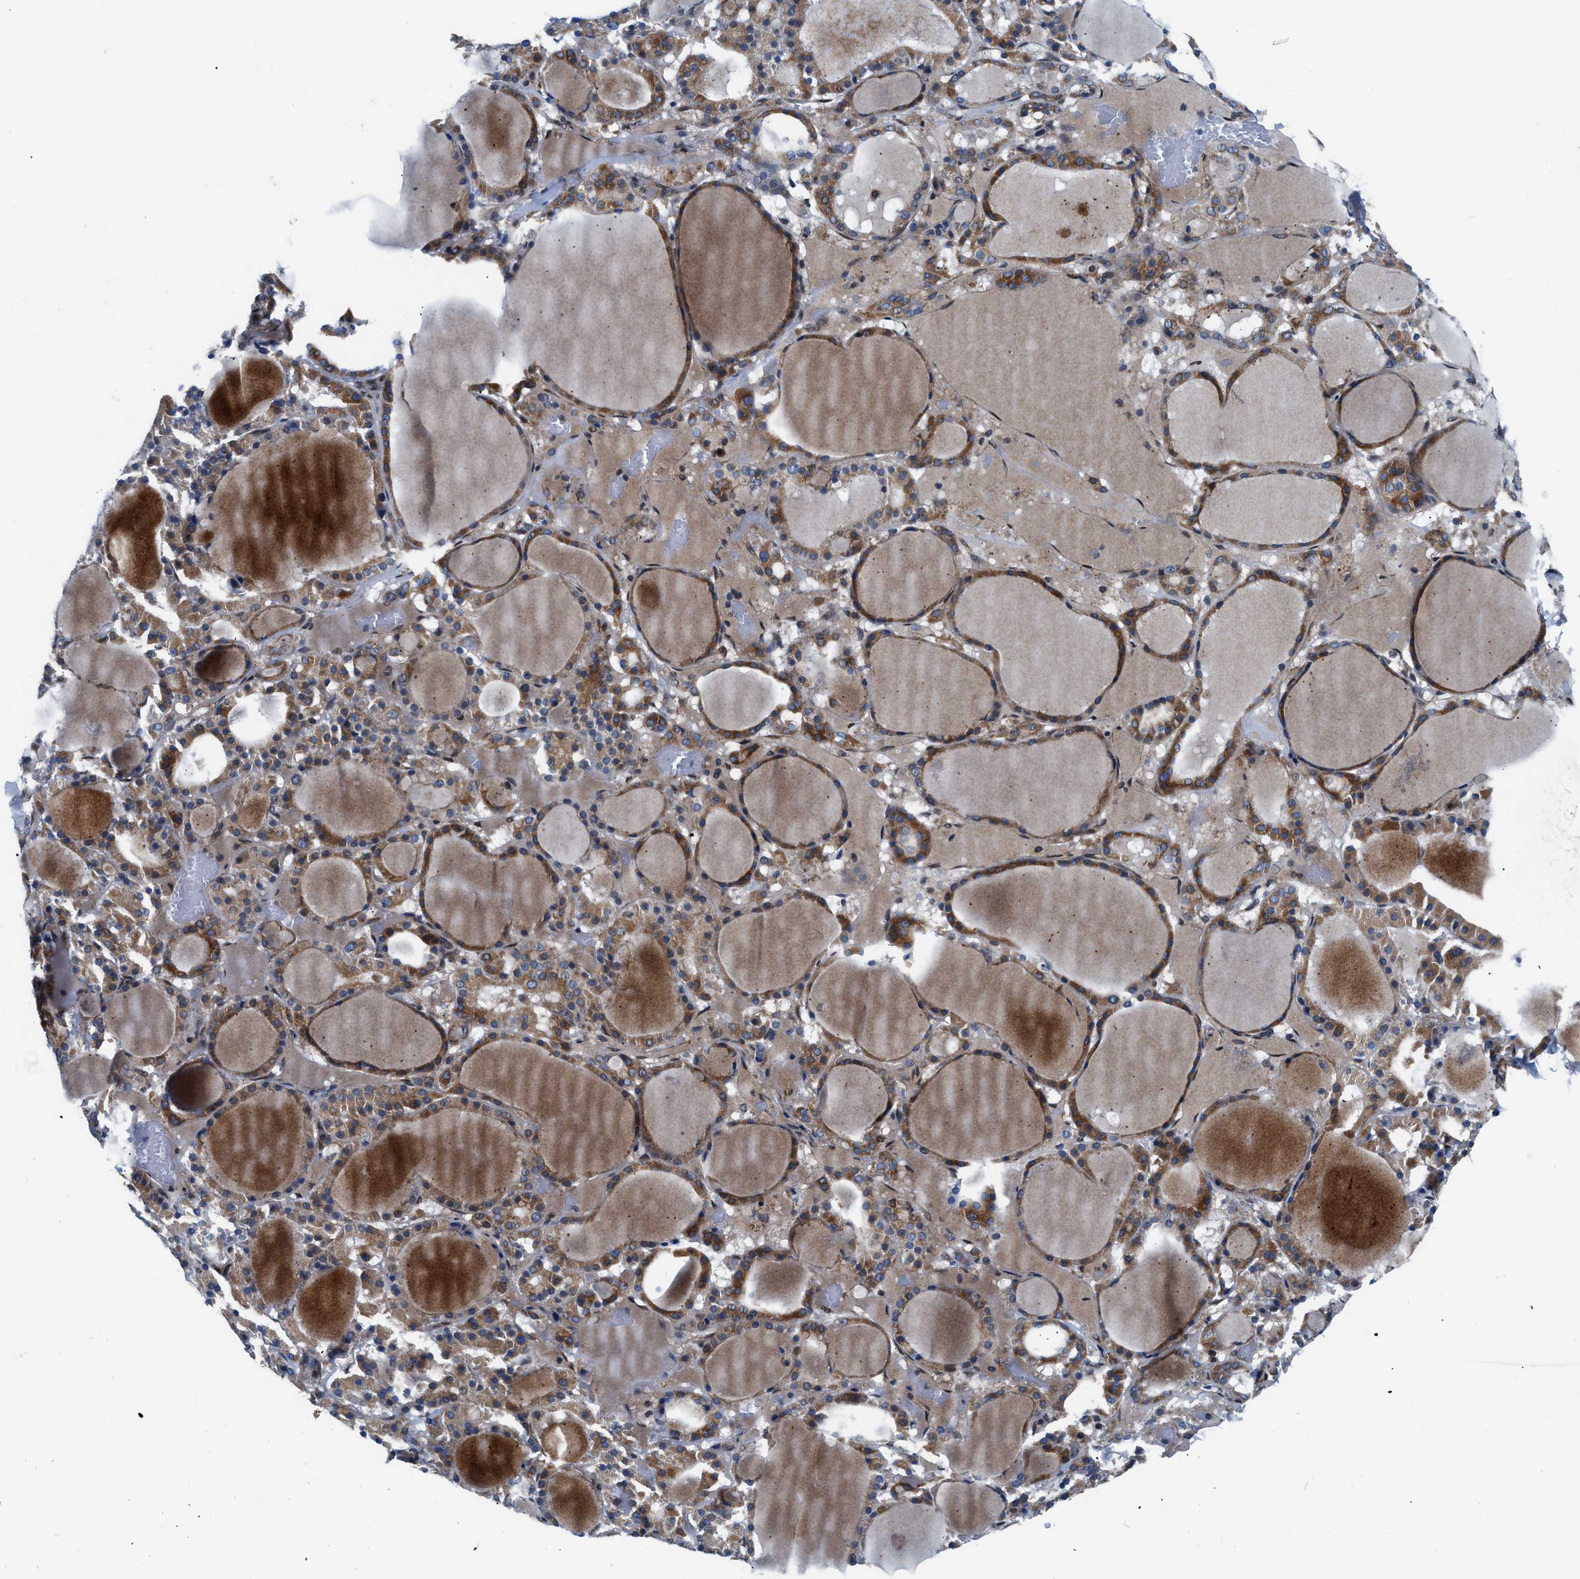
{"staining": {"intensity": "moderate", "quantity": ">75%", "location": "cytoplasmic/membranous"}, "tissue": "thyroid gland", "cell_type": "Glandular cells", "image_type": "normal", "snomed": [{"axis": "morphology", "description": "Normal tissue, NOS"}, {"axis": "morphology", "description": "Carcinoma, NOS"}, {"axis": "topography", "description": "Thyroid gland"}], "caption": "Immunohistochemical staining of normal thyroid gland exhibits moderate cytoplasmic/membranous protein positivity in approximately >75% of glandular cells. (Stains: DAB (3,3'-diaminobenzidine) in brown, nuclei in blue, Microscopy: brightfield microscopy at high magnification).", "gene": "LMO2", "patient": {"sex": "female", "age": 86}}